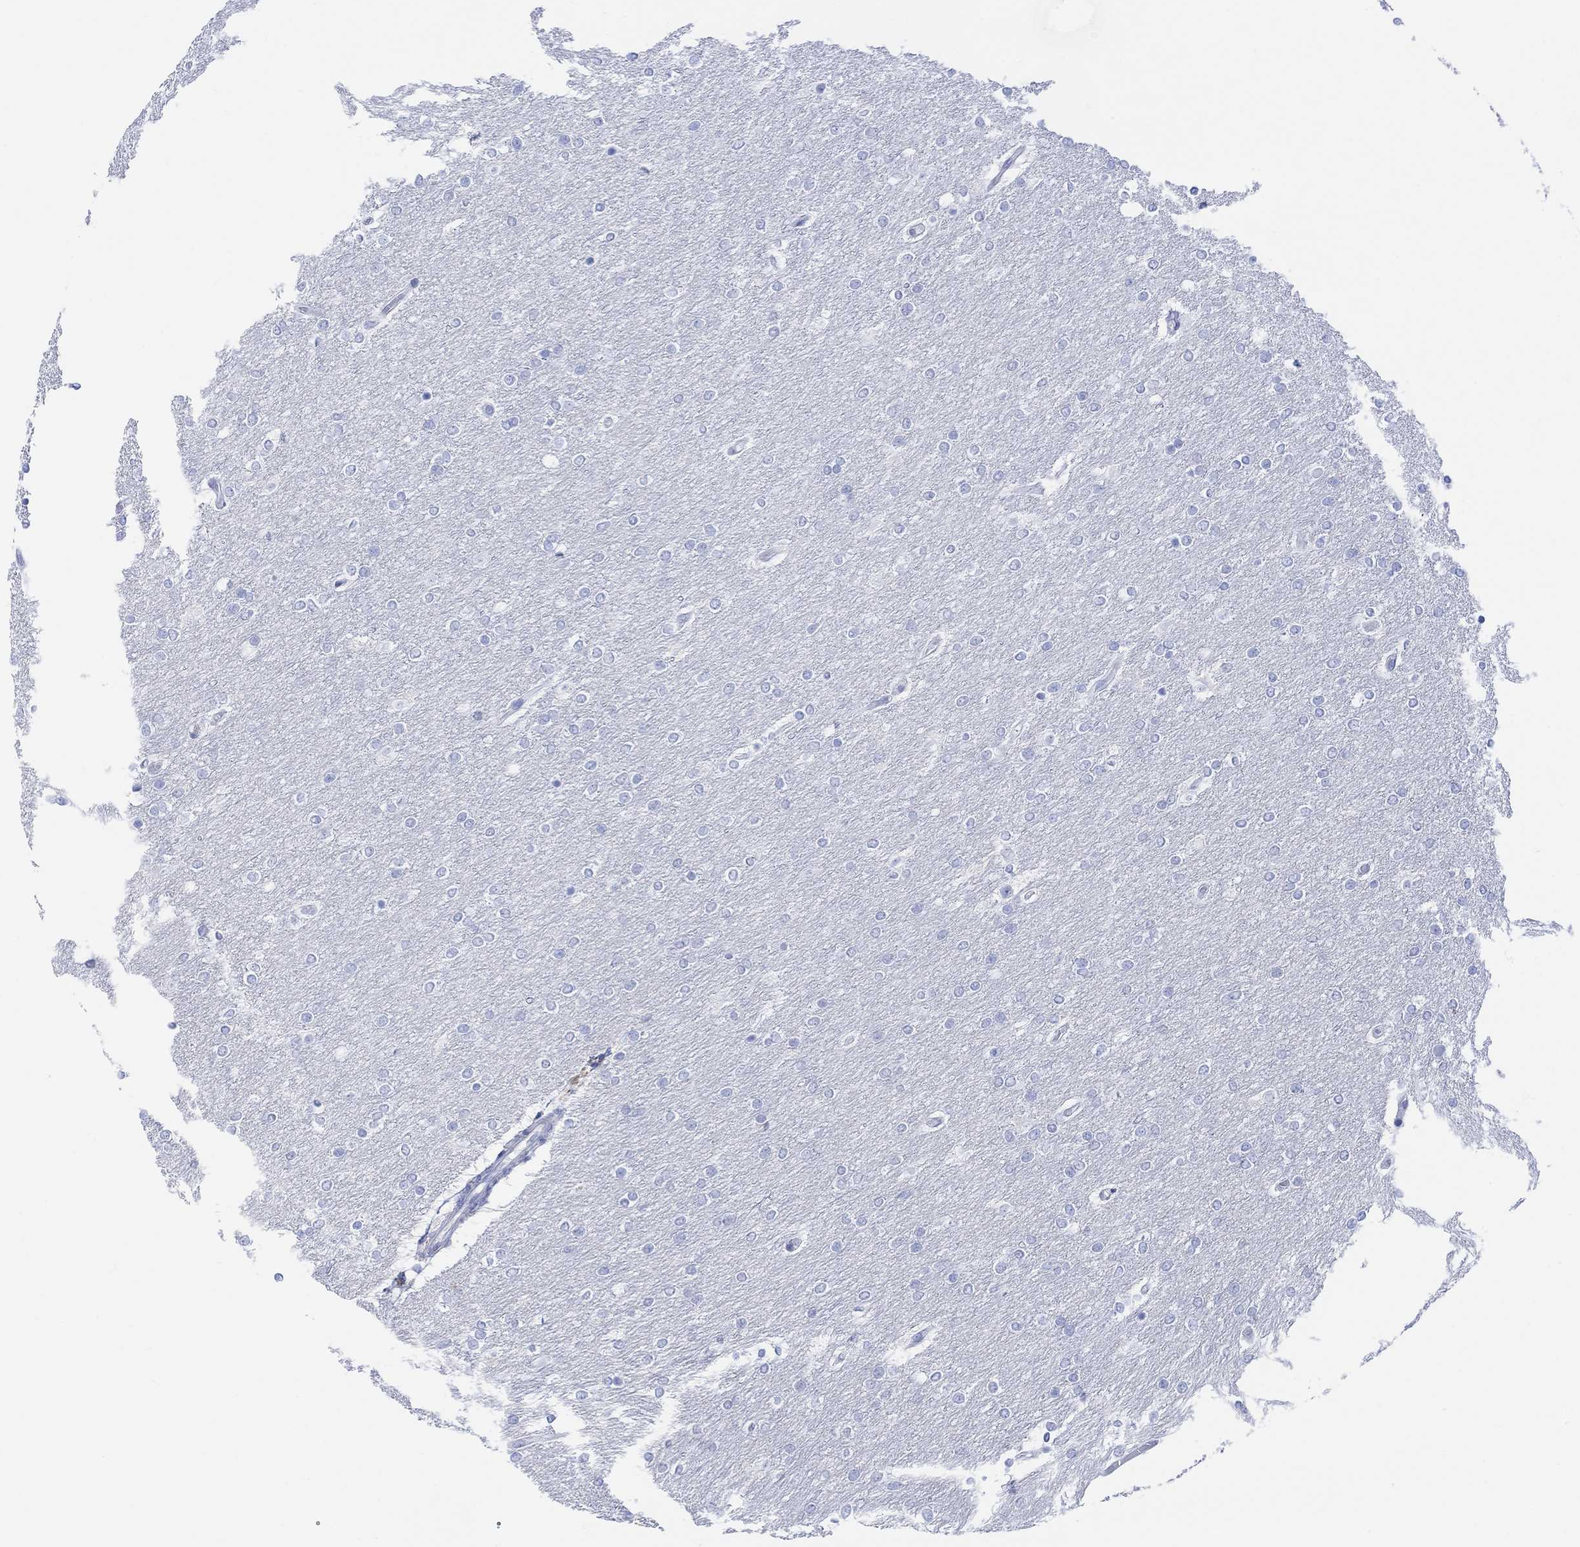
{"staining": {"intensity": "negative", "quantity": "none", "location": "none"}, "tissue": "glioma", "cell_type": "Tumor cells", "image_type": "cancer", "snomed": [{"axis": "morphology", "description": "Glioma, malignant, High grade"}, {"axis": "topography", "description": "Brain"}], "caption": "This is a image of immunohistochemistry (IHC) staining of glioma, which shows no positivity in tumor cells.", "gene": "GNG13", "patient": {"sex": "female", "age": 61}}